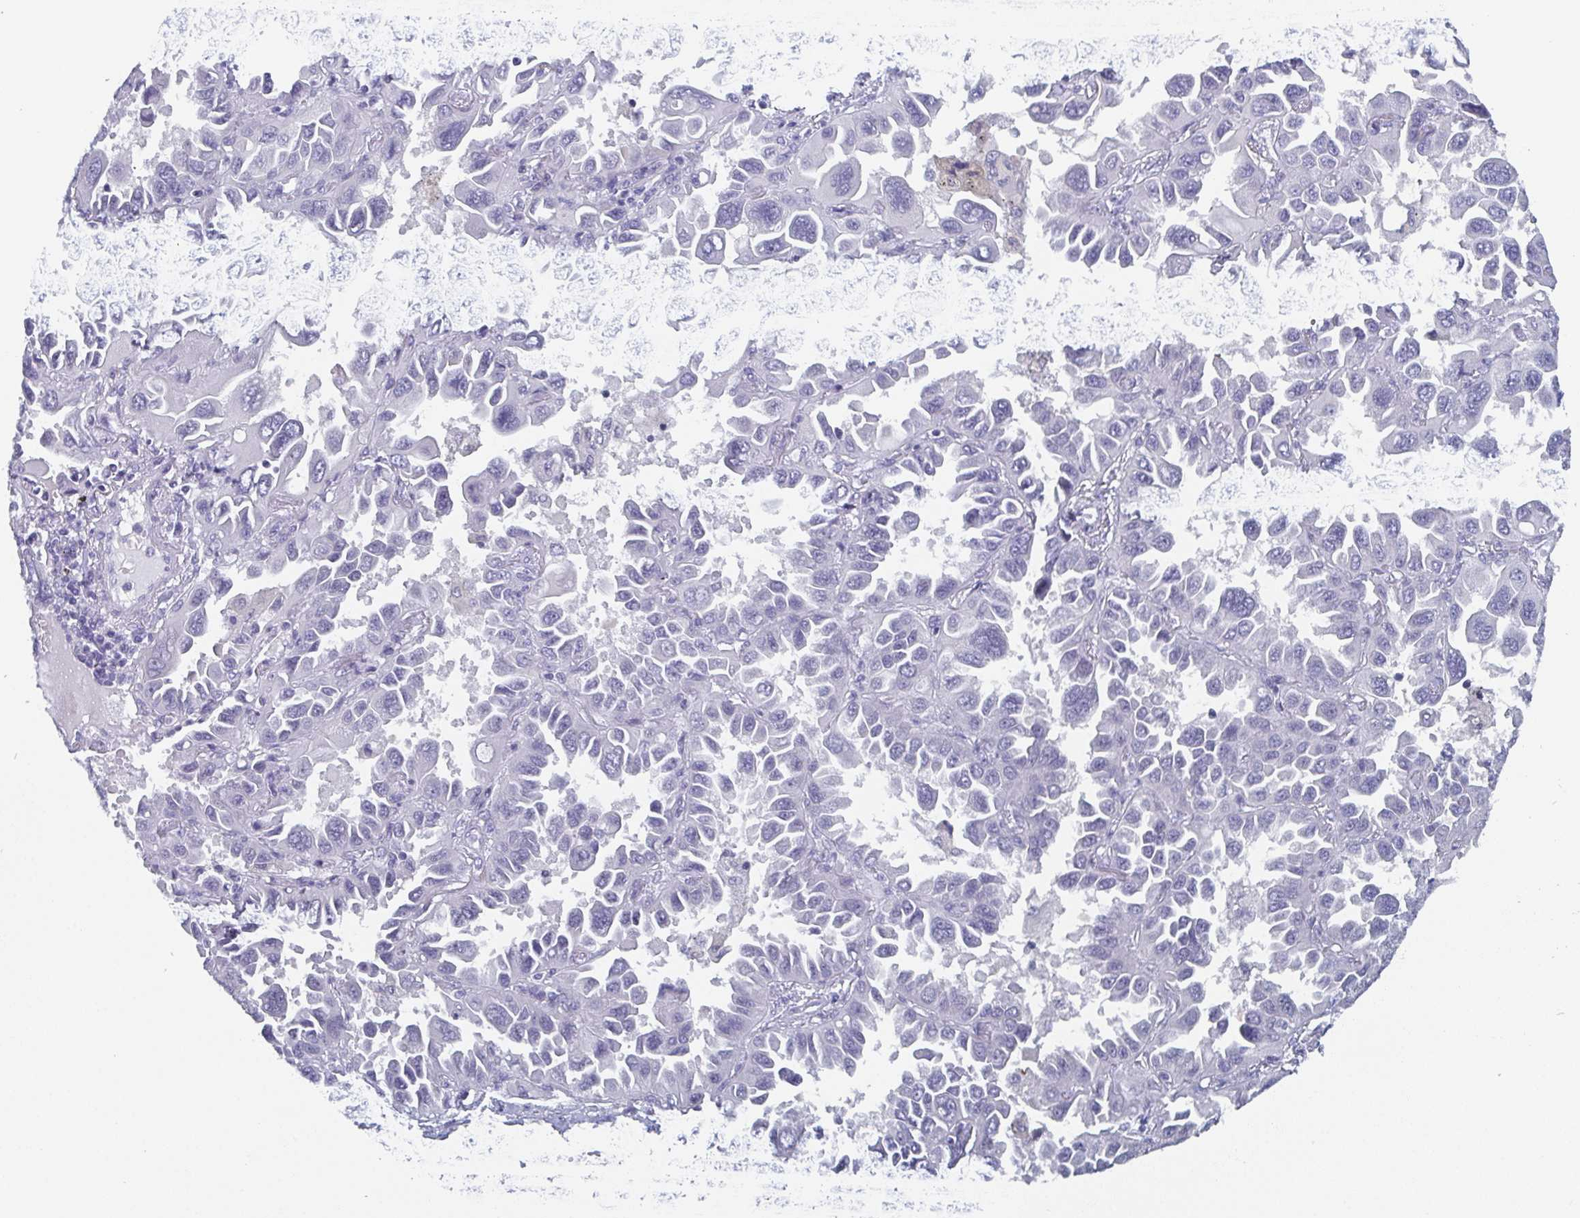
{"staining": {"intensity": "negative", "quantity": "none", "location": "none"}, "tissue": "lung cancer", "cell_type": "Tumor cells", "image_type": "cancer", "snomed": [{"axis": "morphology", "description": "Adenocarcinoma, NOS"}, {"axis": "topography", "description": "Lung"}], "caption": "Histopathology image shows no protein staining in tumor cells of adenocarcinoma (lung) tissue.", "gene": "DYDC2", "patient": {"sex": "male", "age": 64}}